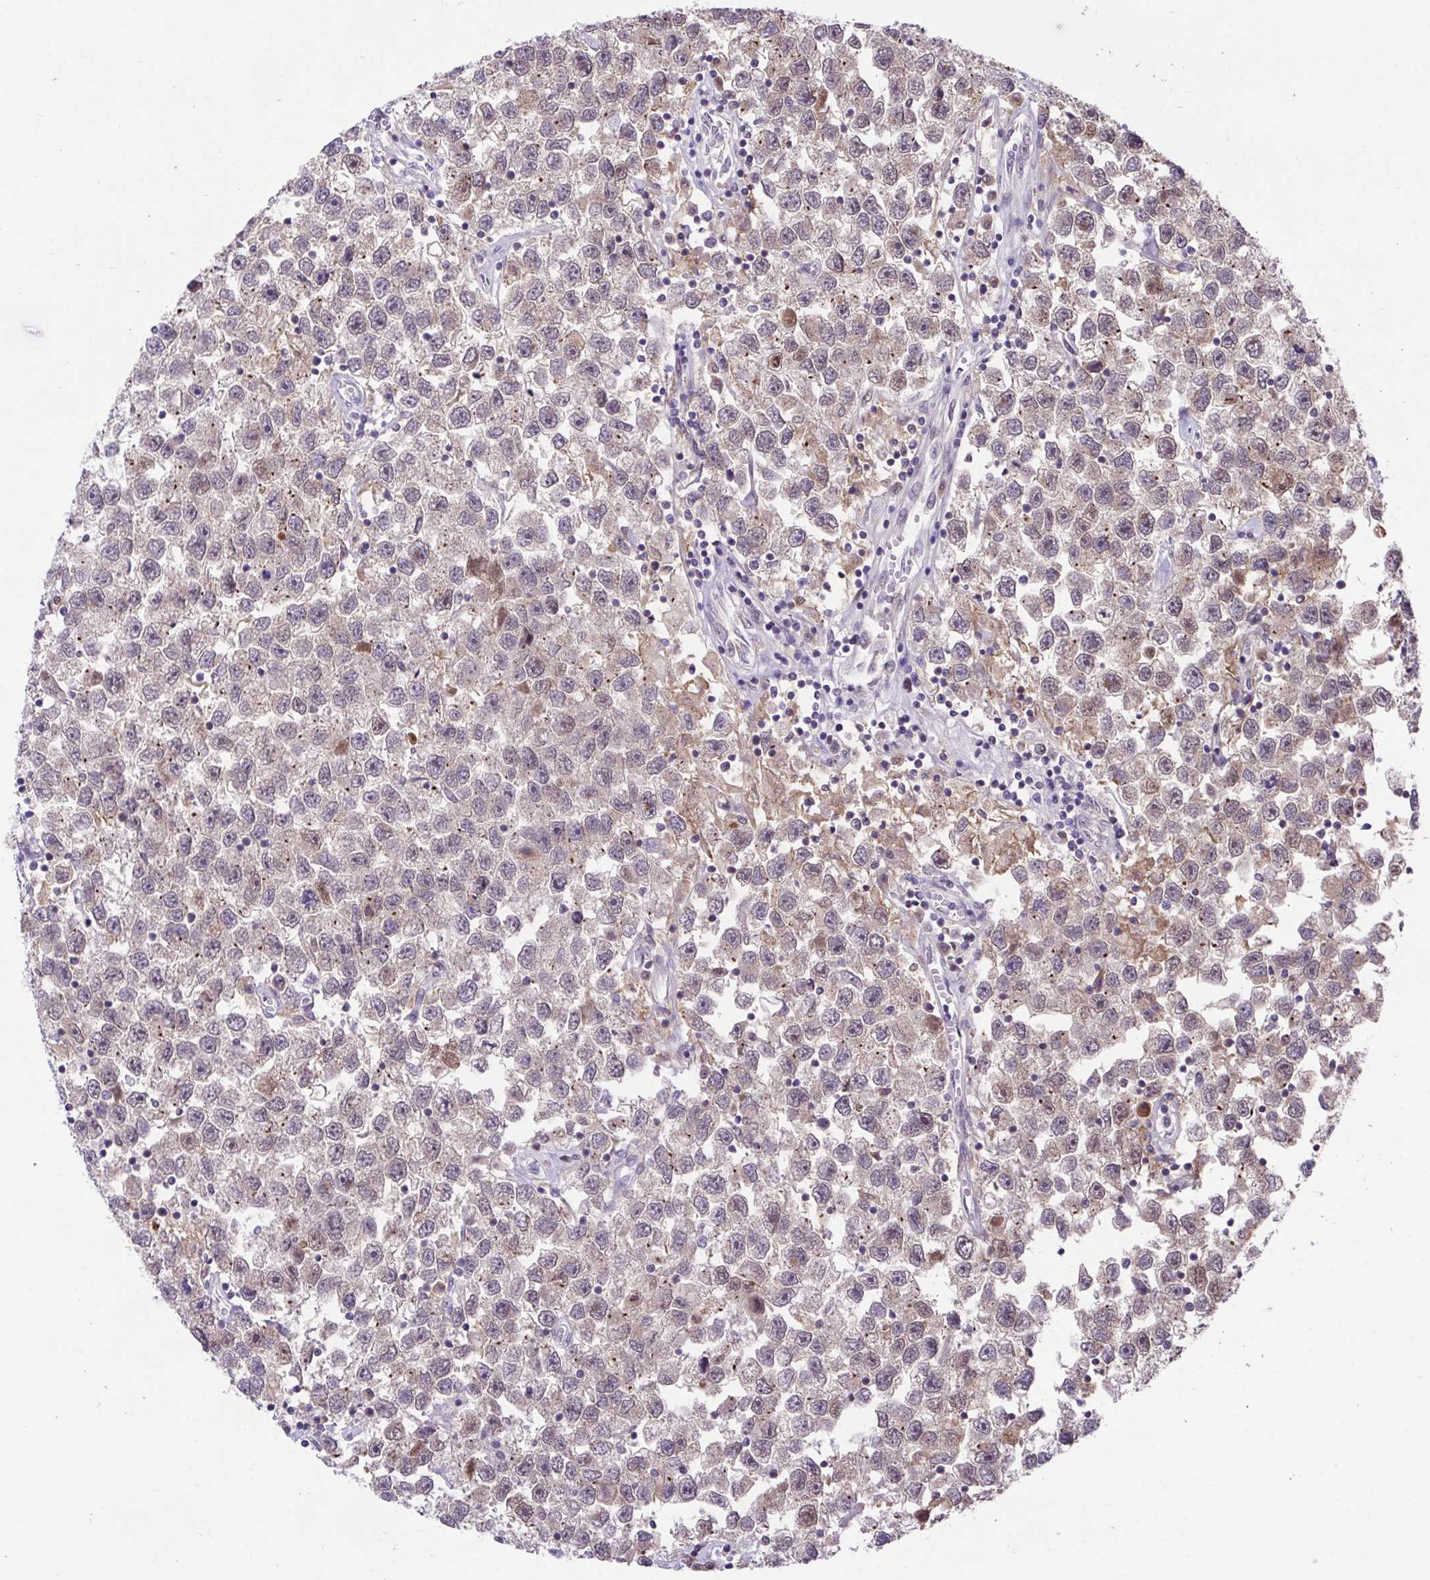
{"staining": {"intensity": "weak", "quantity": "<25%", "location": "nuclear"}, "tissue": "testis cancer", "cell_type": "Tumor cells", "image_type": "cancer", "snomed": [{"axis": "morphology", "description": "Seminoma, NOS"}, {"axis": "topography", "description": "Testis"}], "caption": "Tumor cells are negative for protein expression in human testis cancer (seminoma). (DAB IHC visualized using brightfield microscopy, high magnification).", "gene": "ZNF444", "patient": {"sex": "male", "age": 26}}